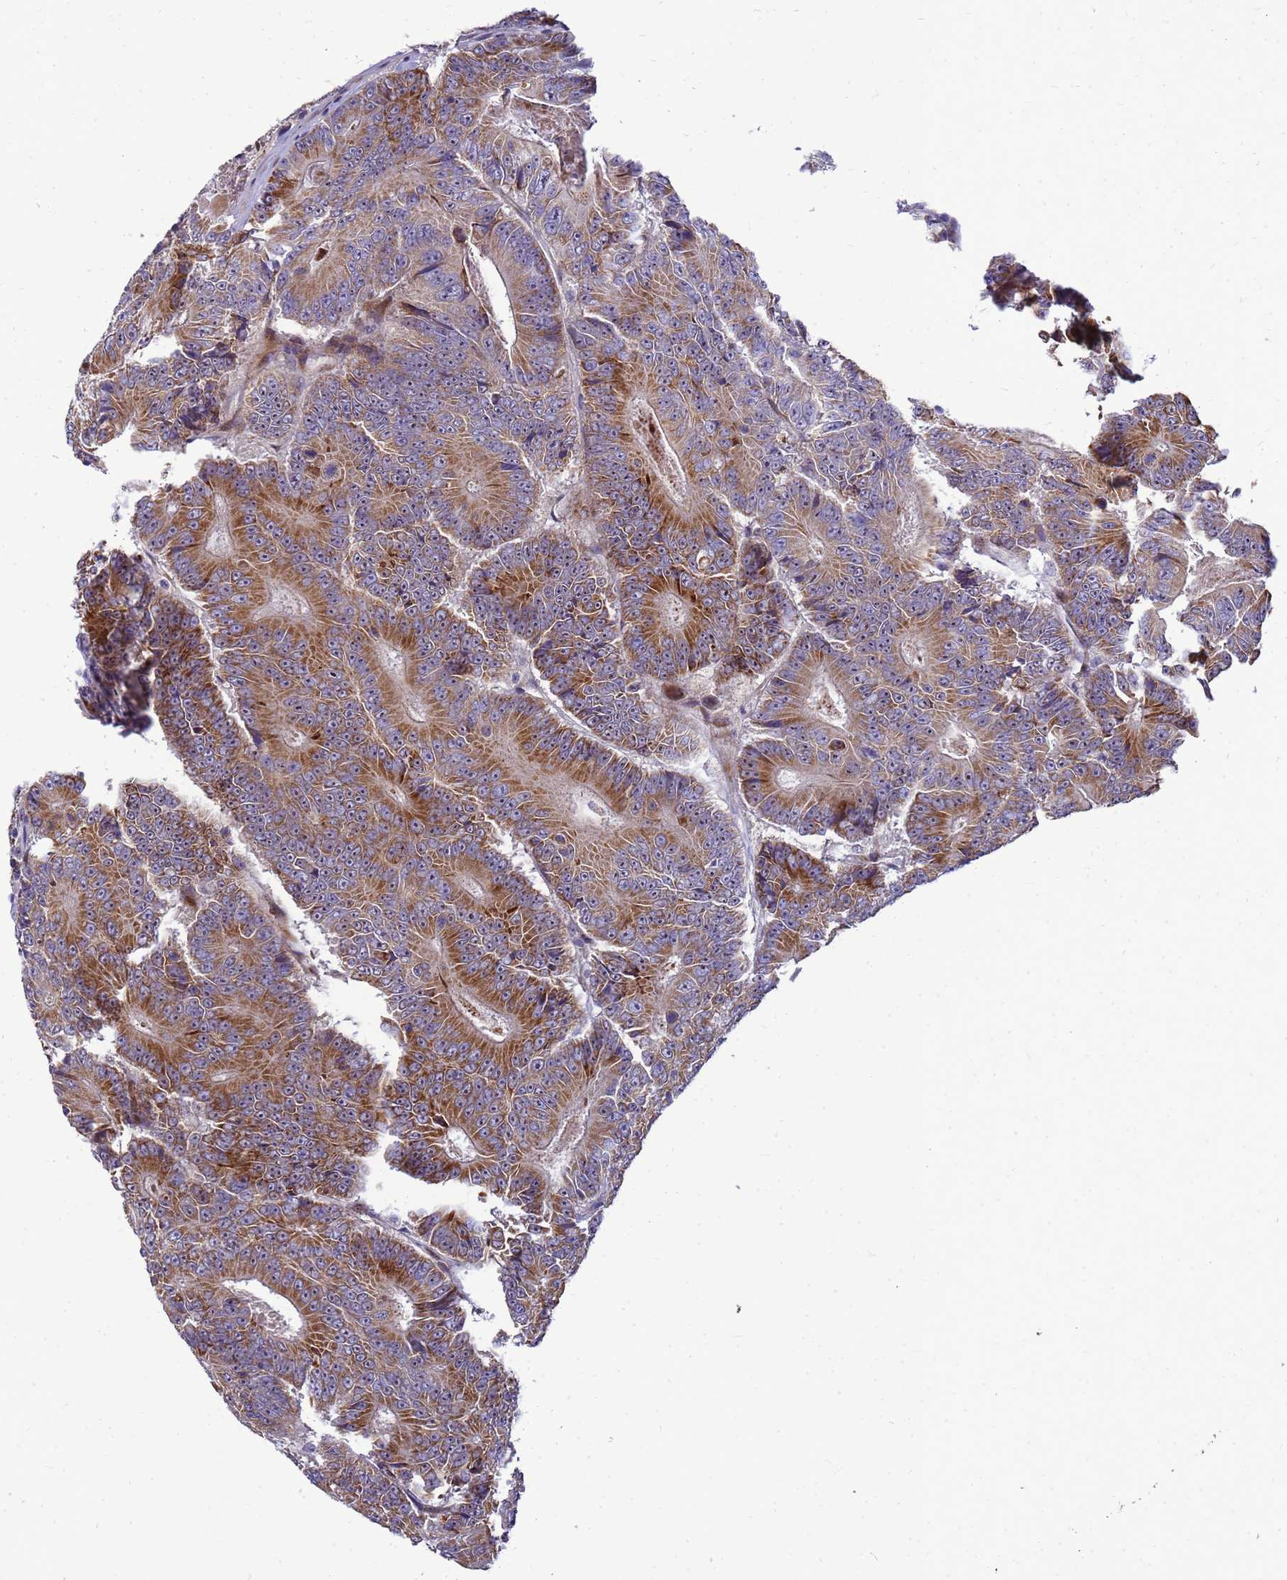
{"staining": {"intensity": "strong", "quantity": "25%-75%", "location": "cytoplasmic/membranous,nuclear"}, "tissue": "colorectal cancer", "cell_type": "Tumor cells", "image_type": "cancer", "snomed": [{"axis": "morphology", "description": "Adenocarcinoma, NOS"}, {"axis": "topography", "description": "Colon"}], "caption": "Protein positivity by IHC demonstrates strong cytoplasmic/membranous and nuclear staining in approximately 25%-75% of tumor cells in colorectal adenocarcinoma. (DAB (3,3'-diaminobenzidine) IHC, brown staining for protein, blue staining for nuclei).", "gene": "RSPO1", "patient": {"sex": "male", "age": 83}}